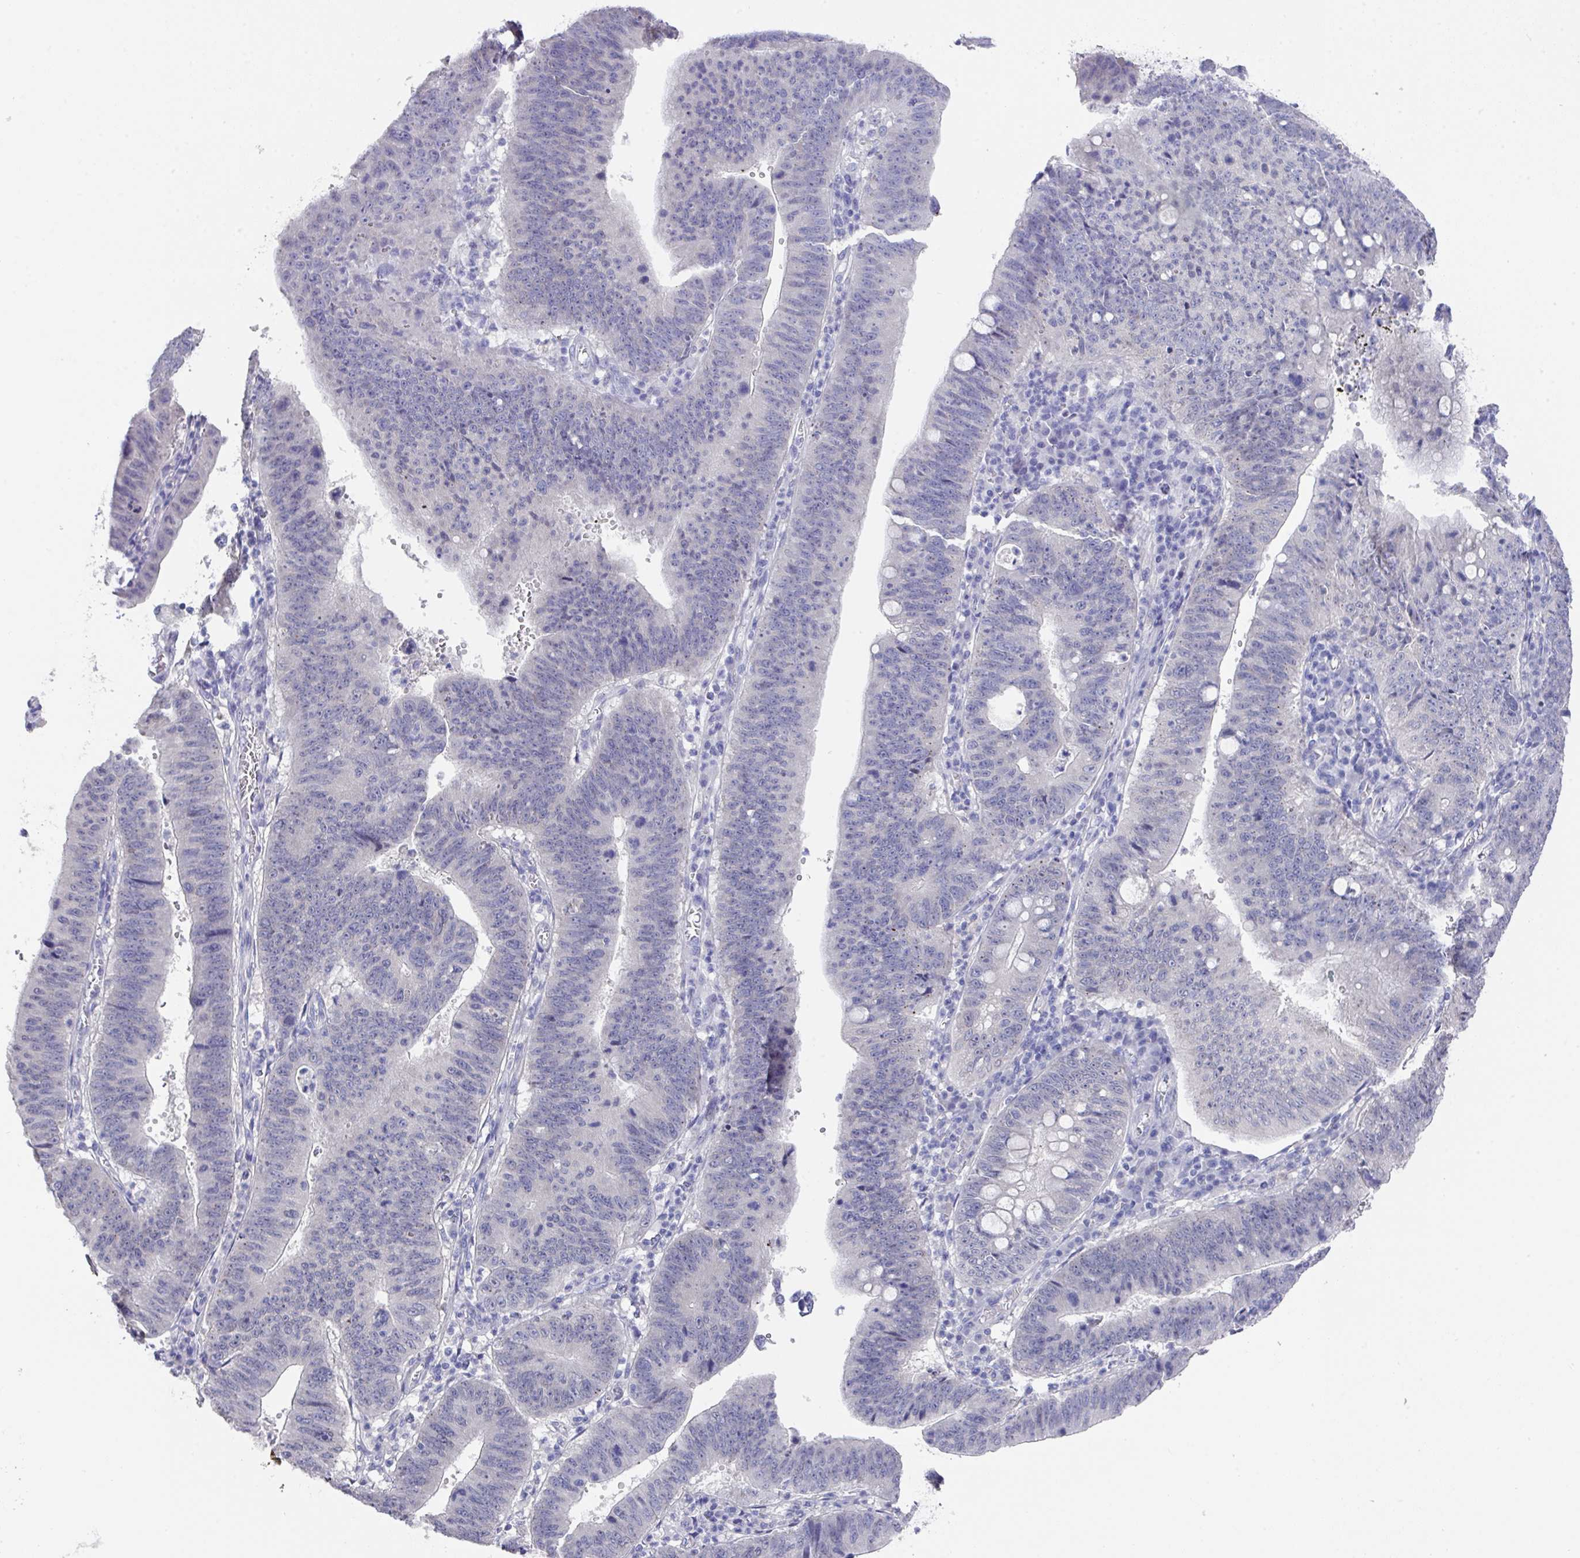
{"staining": {"intensity": "negative", "quantity": "none", "location": "none"}, "tissue": "stomach cancer", "cell_type": "Tumor cells", "image_type": "cancer", "snomed": [{"axis": "morphology", "description": "Adenocarcinoma, NOS"}, {"axis": "topography", "description": "Stomach"}], "caption": "Immunohistochemistry of stomach cancer (adenocarcinoma) shows no expression in tumor cells. Nuclei are stained in blue.", "gene": "DAZL", "patient": {"sex": "male", "age": 59}}